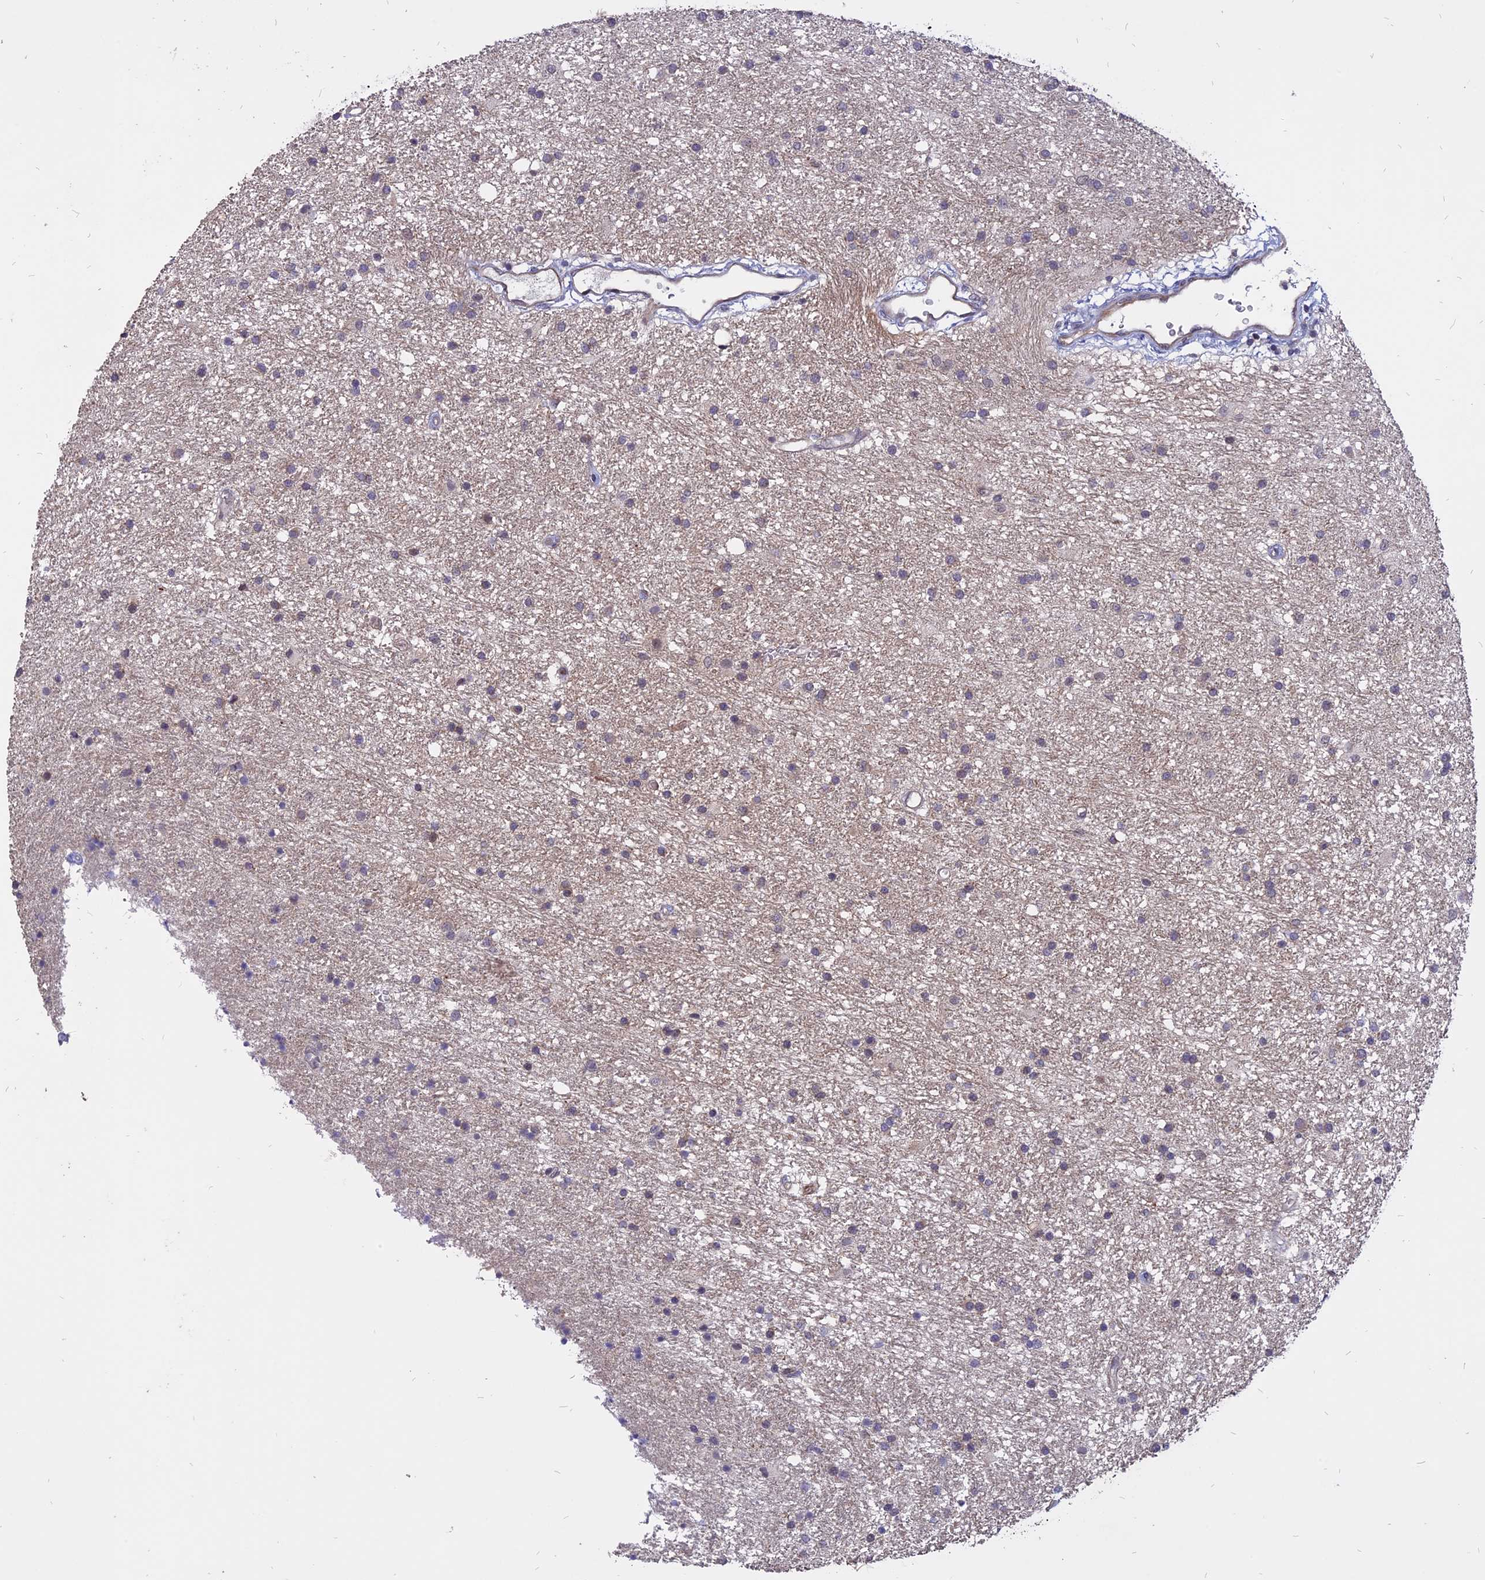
{"staining": {"intensity": "weak", "quantity": "<25%", "location": "cytoplasmic/membranous,nuclear"}, "tissue": "glioma", "cell_type": "Tumor cells", "image_type": "cancer", "snomed": [{"axis": "morphology", "description": "Glioma, malignant, High grade"}, {"axis": "topography", "description": "Brain"}], "caption": "High power microscopy micrograph of an immunohistochemistry (IHC) photomicrograph of malignant glioma (high-grade), revealing no significant staining in tumor cells.", "gene": "TMEM263", "patient": {"sex": "male", "age": 77}}